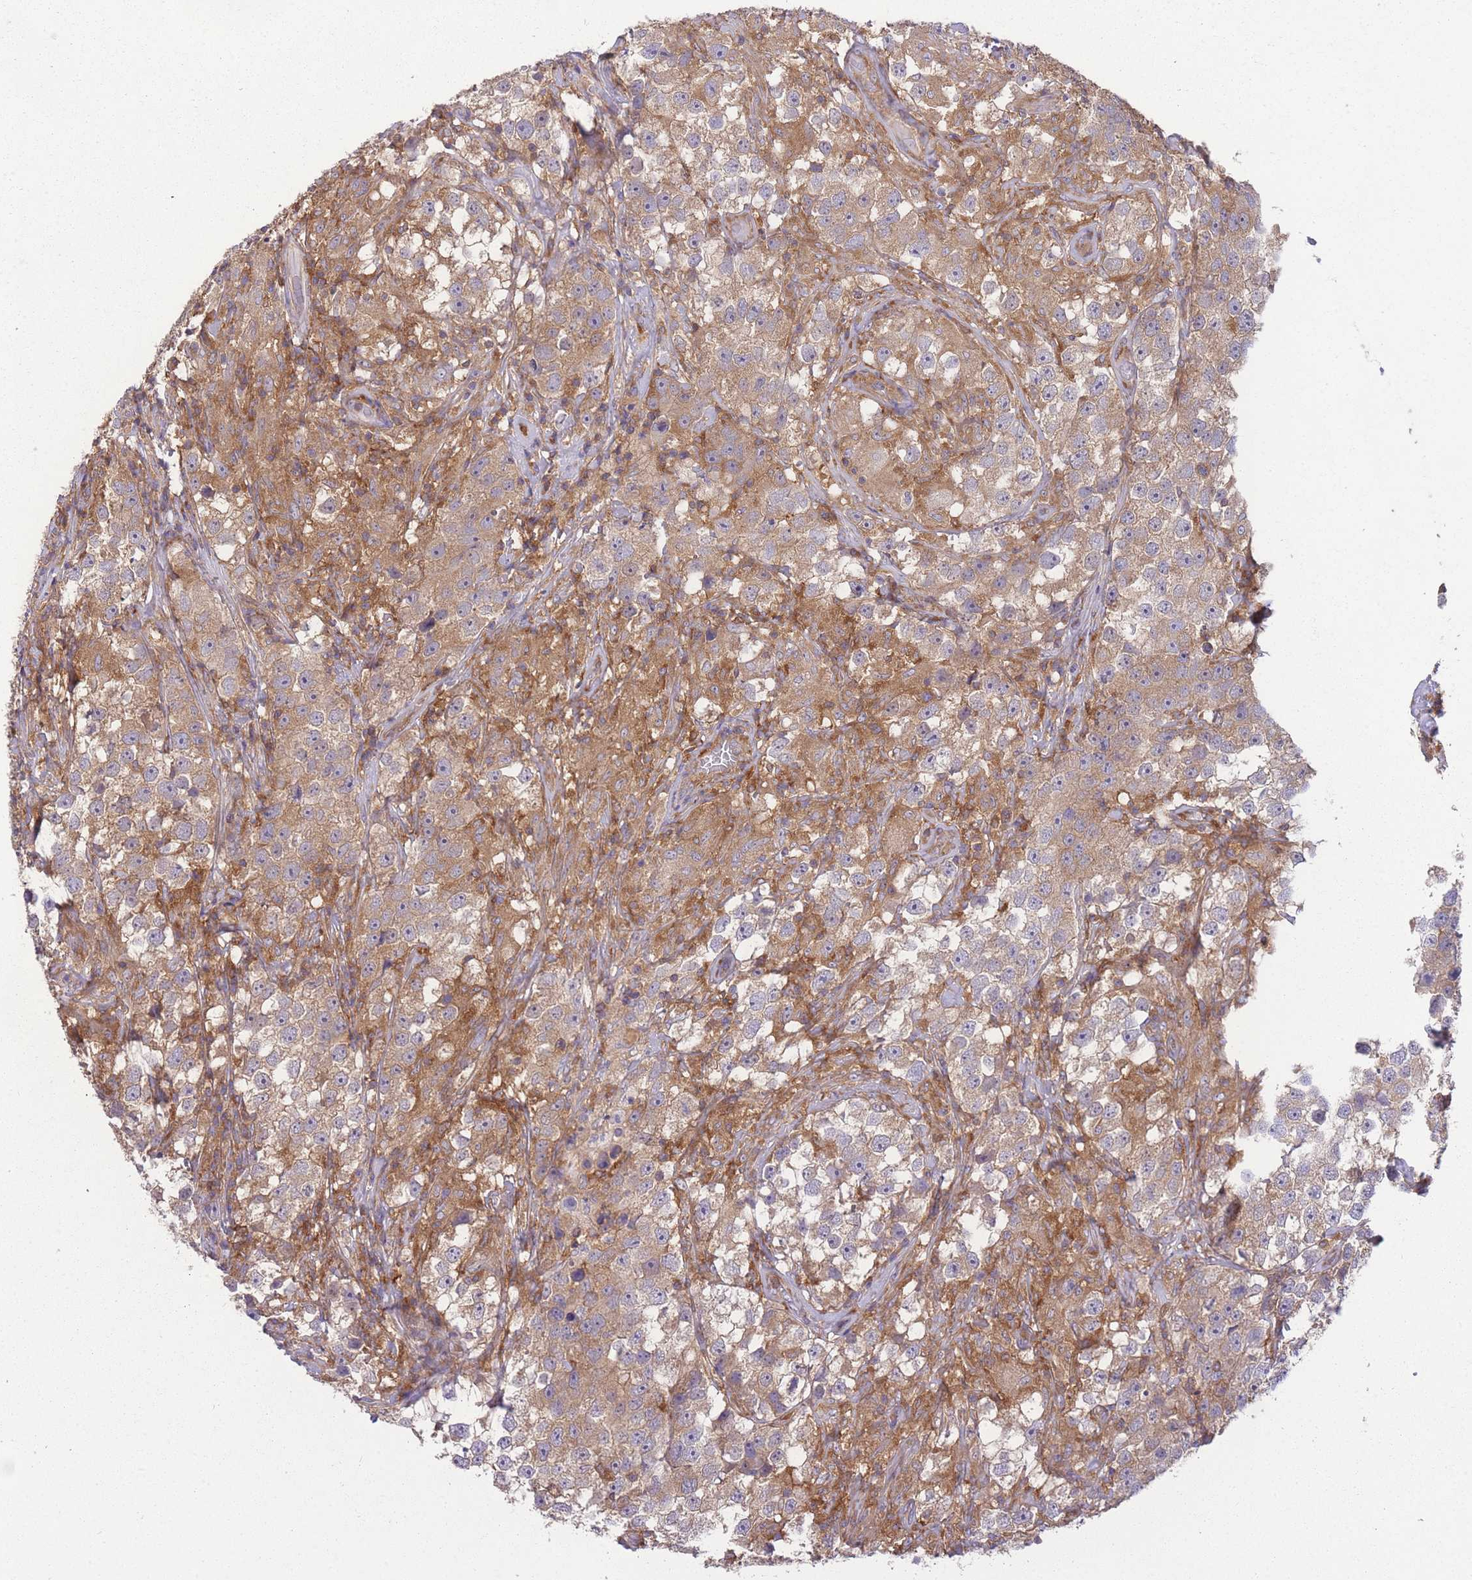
{"staining": {"intensity": "moderate", "quantity": ">75%", "location": "cytoplasmic/membranous"}, "tissue": "testis cancer", "cell_type": "Tumor cells", "image_type": "cancer", "snomed": [{"axis": "morphology", "description": "Seminoma, NOS"}, {"axis": "topography", "description": "Testis"}], "caption": "IHC of testis cancer exhibits medium levels of moderate cytoplasmic/membranous expression in about >75% of tumor cells. (DAB (3,3'-diaminobenzidine) IHC, brown staining for protein, blue staining for nuclei).", "gene": "PRKAR1A", "patient": {"sex": "male", "age": 46}}